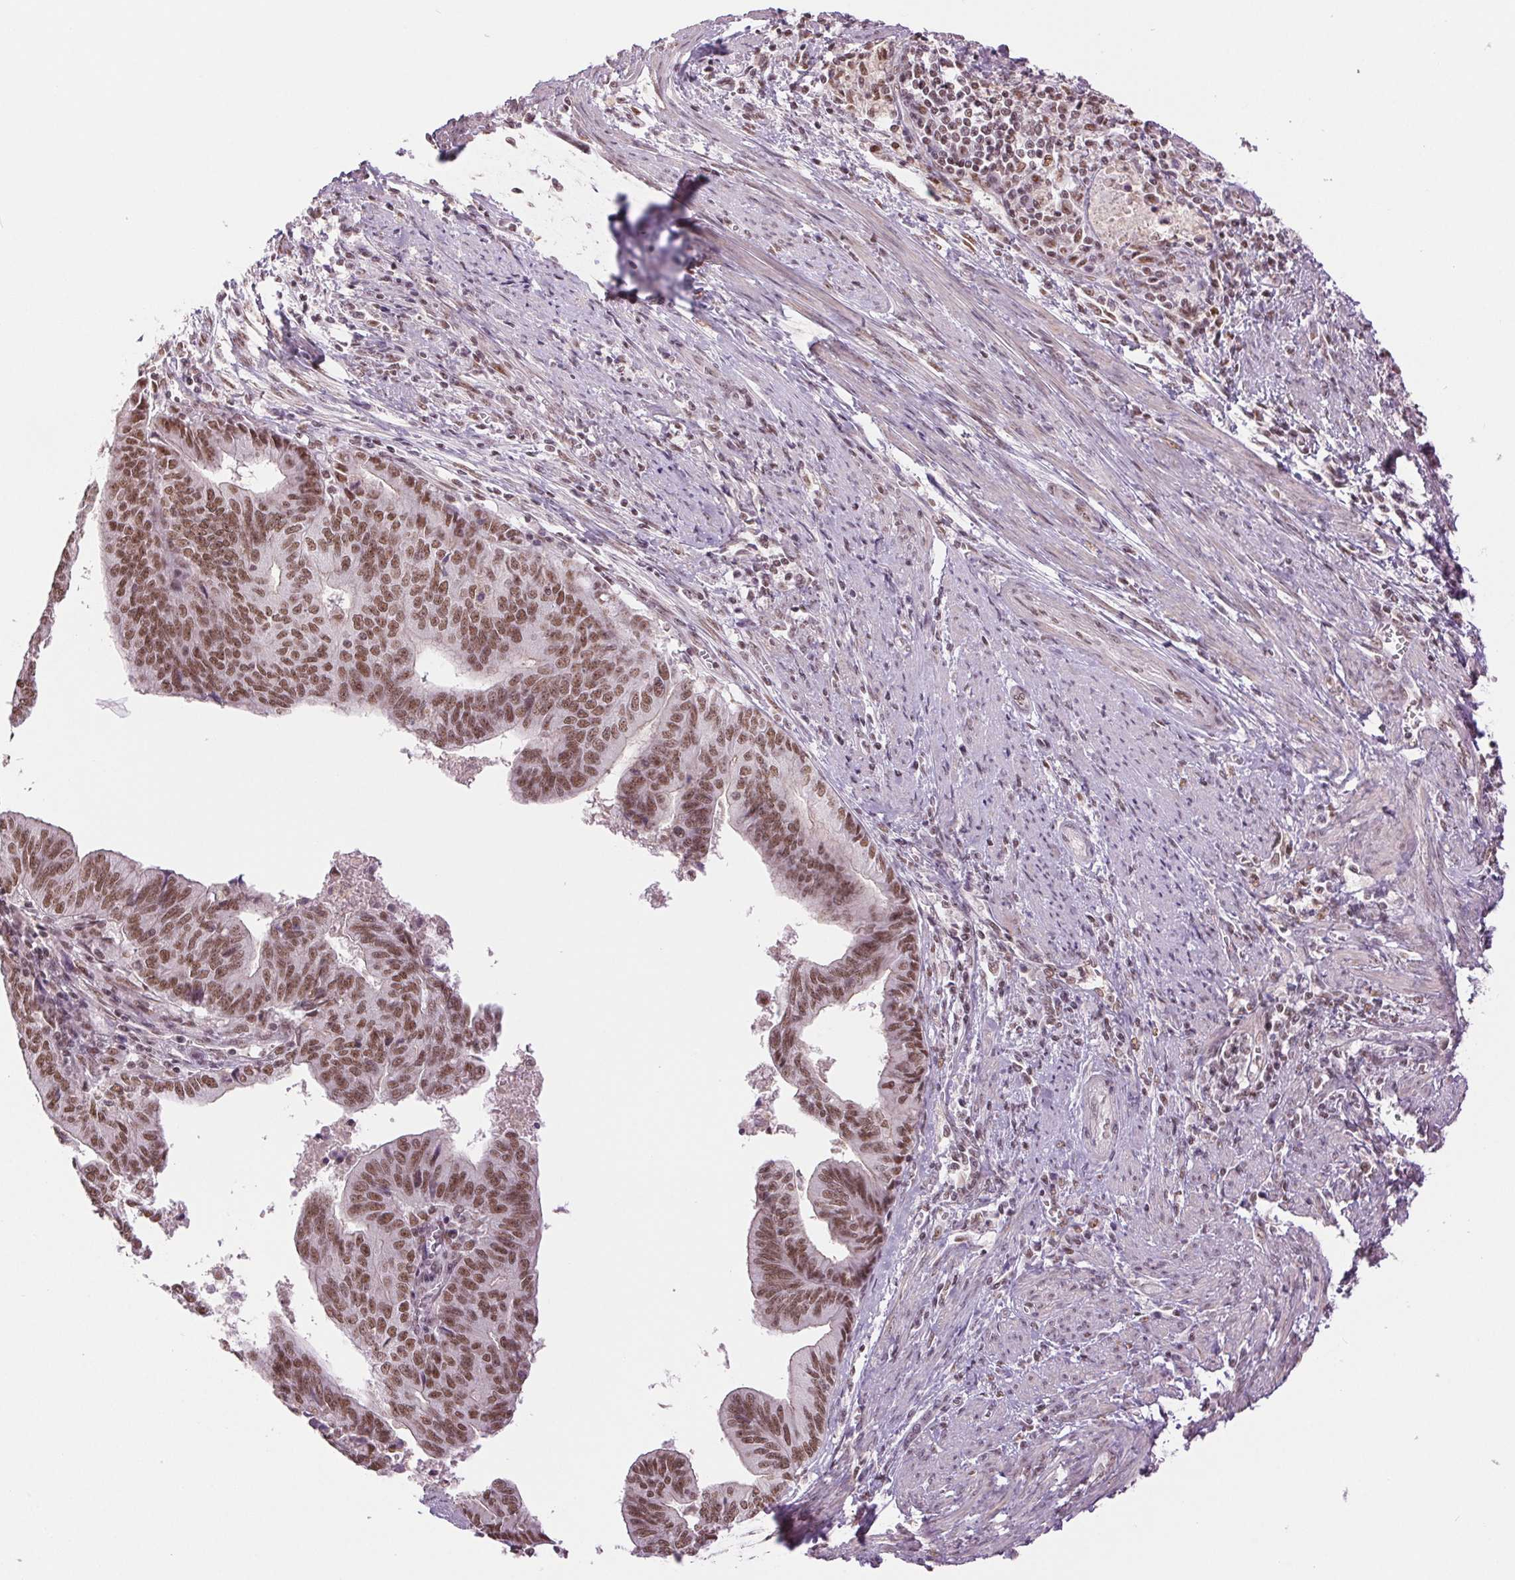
{"staining": {"intensity": "moderate", "quantity": ">75%", "location": "nuclear"}, "tissue": "endometrial cancer", "cell_type": "Tumor cells", "image_type": "cancer", "snomed": [{"axis": "morphology", "description": "Adenocarcinoma, NOS"}, {"axis": "topography", "description": "Endometrium"}], "caption": "High-power microscopy captured an immunohistochemistry micrograph of endometrial cancer (adenocarcinoma), revealing moderate nuclear expression in about >75% of tumor cells.", "gene": "RPRD1B", "patient": {"sex": "female", "age": 65}}